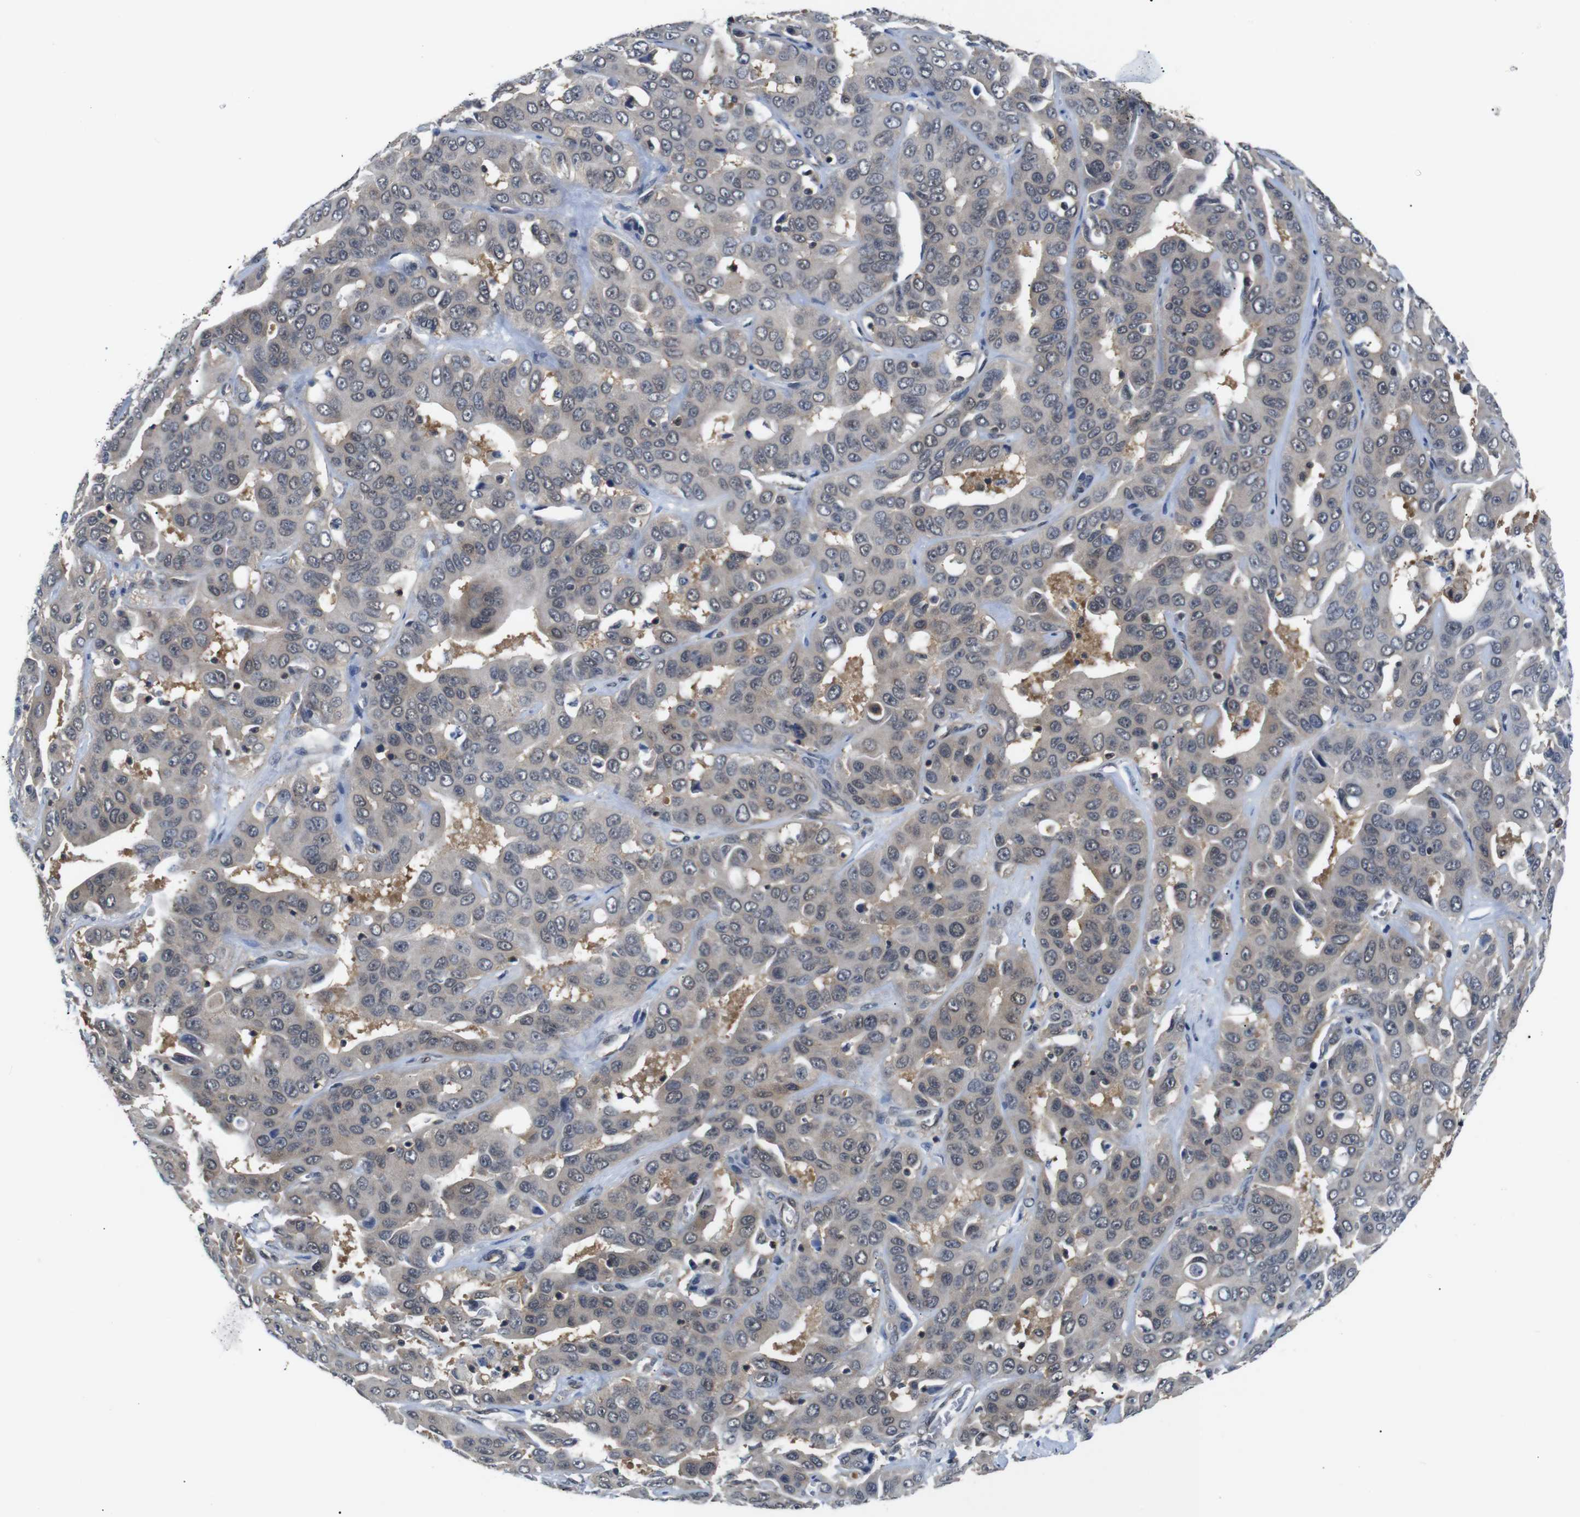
{"staining": {"intensity": "weak", "quantity": "<25%", "location": "cytoplasmic/membranous"}, "tissue": "liver cancer", "cell_type": "Tumor cells", "image_type": "cancer", "snomed": [{"axis": "morphology", "description": "Cholangiocarcinoma"}, {"axis": "topography", "description": "Liver"}], "caption": "Tumor cells show no significant protein expression in liver cholangiocarcinoma.", "gene": "UBXN1", "patient": {"sex": "female", "age": 52}}